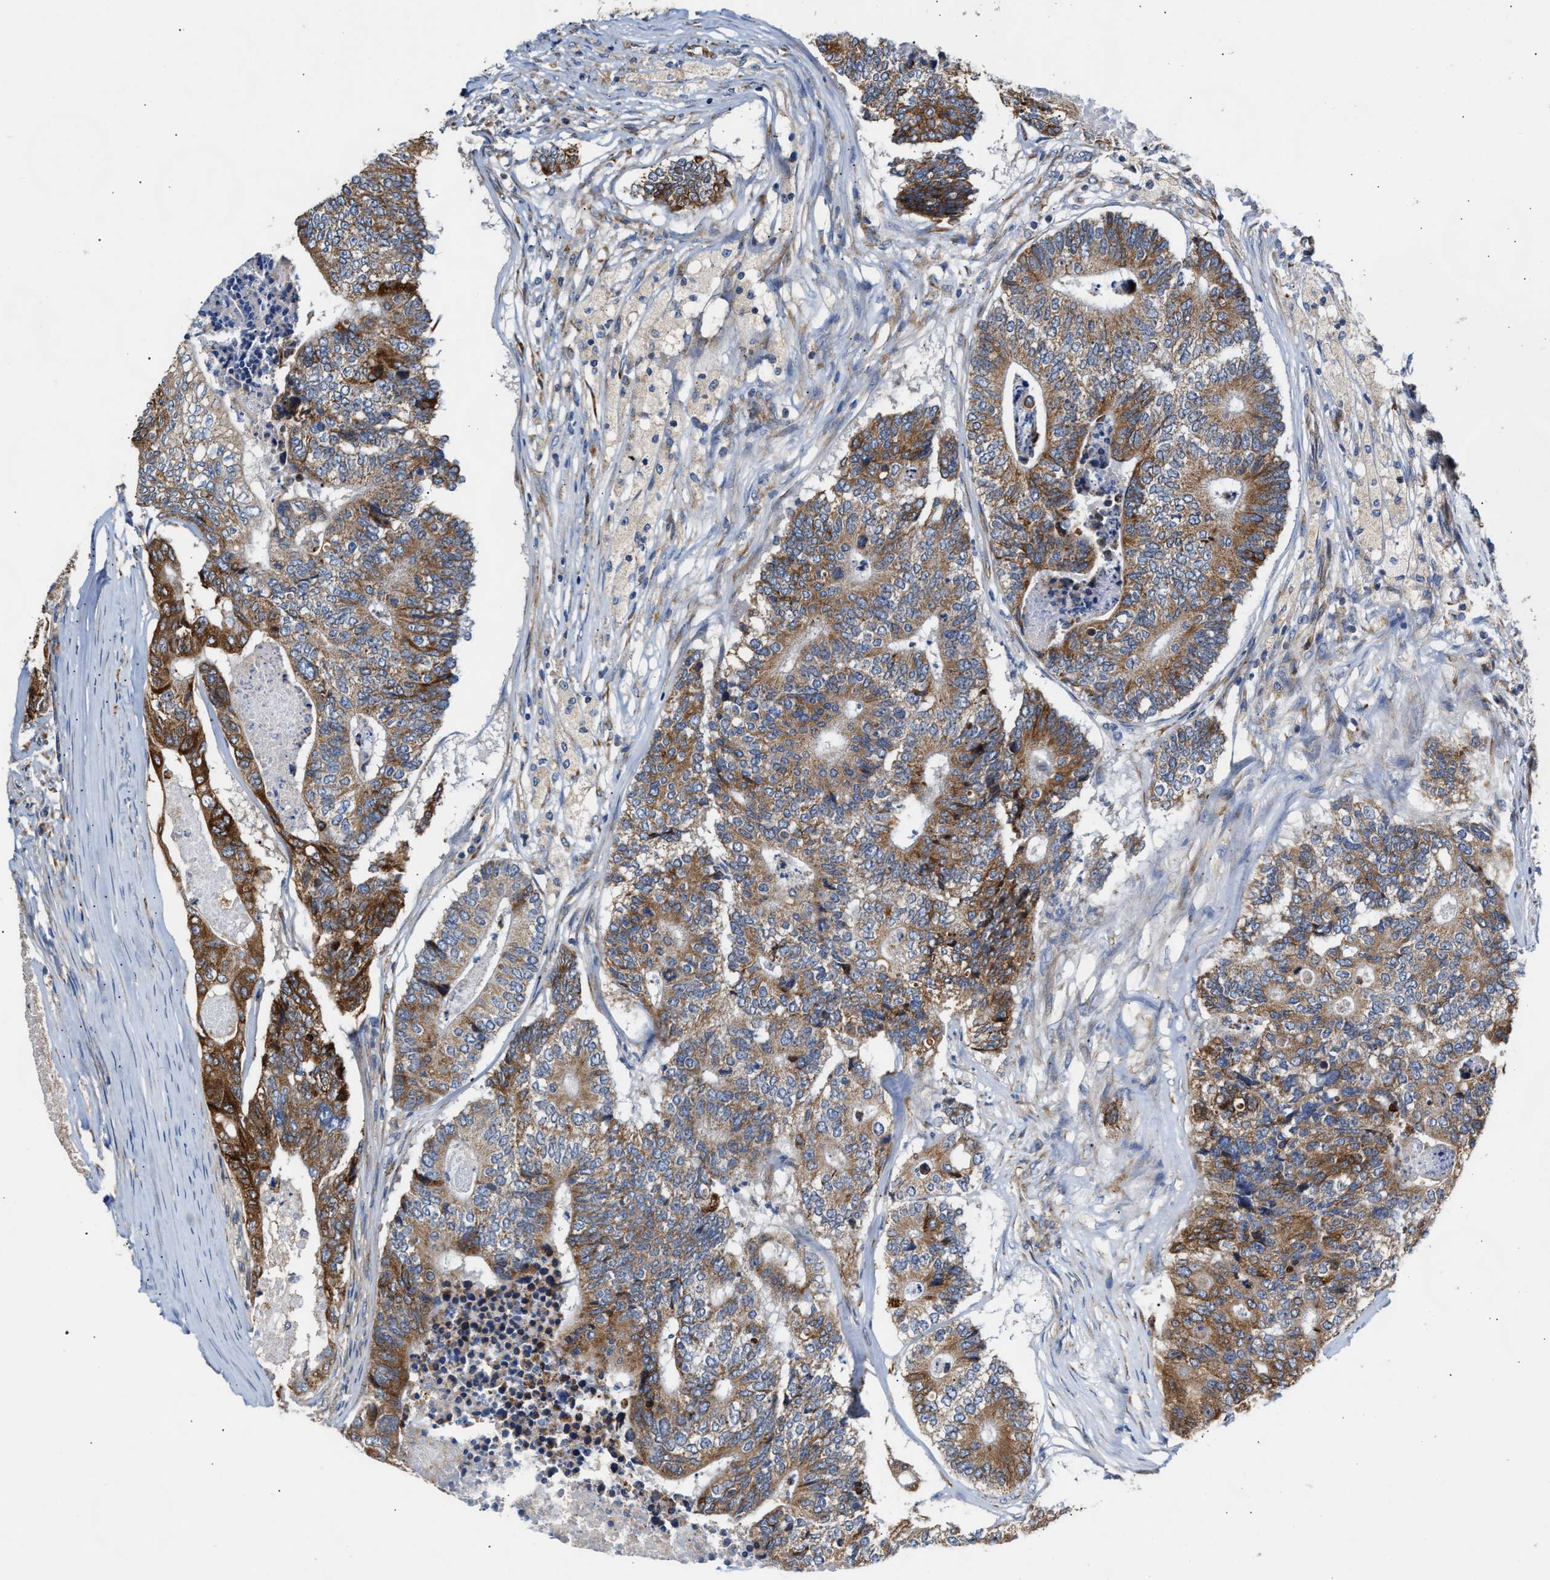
{"staining": {"intensity": "moderate", "quantity": ">75%", "location": "cytoplasmic/membranous"}, "tissue": "colorectal cancer", "cell_type": "Tumor cells", "image_type": "cancer", "snomed": [{"axis": "morphology", "description": "Adenocarcinoma, NOS"}, {"axis": "topography", "description": "Colon"}], "caption": "This micrograph reveals IHC staining of human adenocarcinoma (colorectal), with medium moderate cytoplasmic/membranous expression in approximately >75% of tumor cells.", "gene": "MALSU1", "patient": {"sex": "female", "age": 67}}